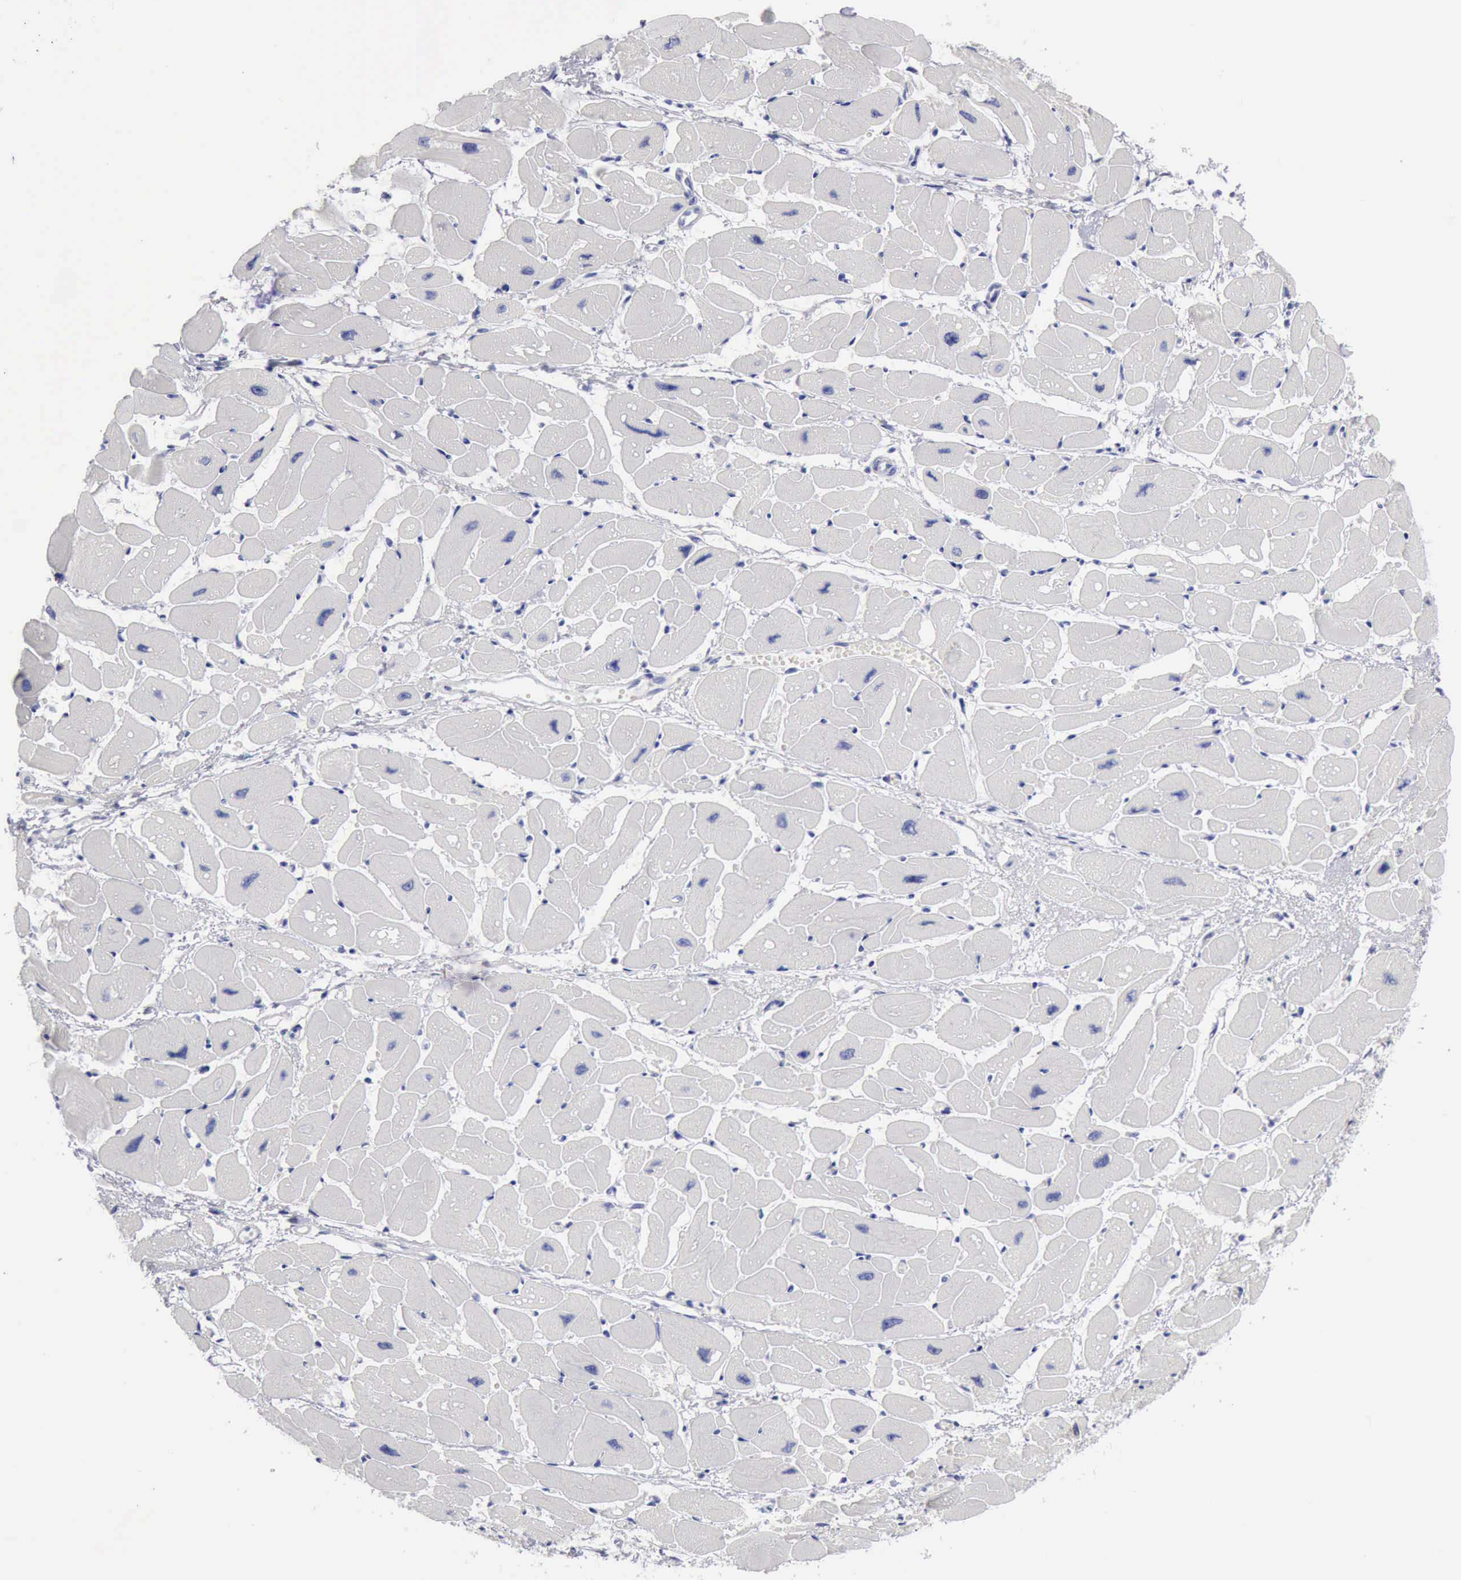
{"staining": {"intensity": "negative", "quantity": "none", "location": "none"}, "tissue": "heart muscle", "cell_type": "Cardiomyocytes", "image_type": "normal", "snomed": [{"axis": "morphology", "description": "Normal tissue, NOS"}, {"axis": "topography", "description": "Heart"}], "caption": "The immunohistochemistry micrograph has no significant staining in cardiomyocytes of heart muscle.", "gene": "CYP19A1", "patient": {"sex": "female", "age": 54}}